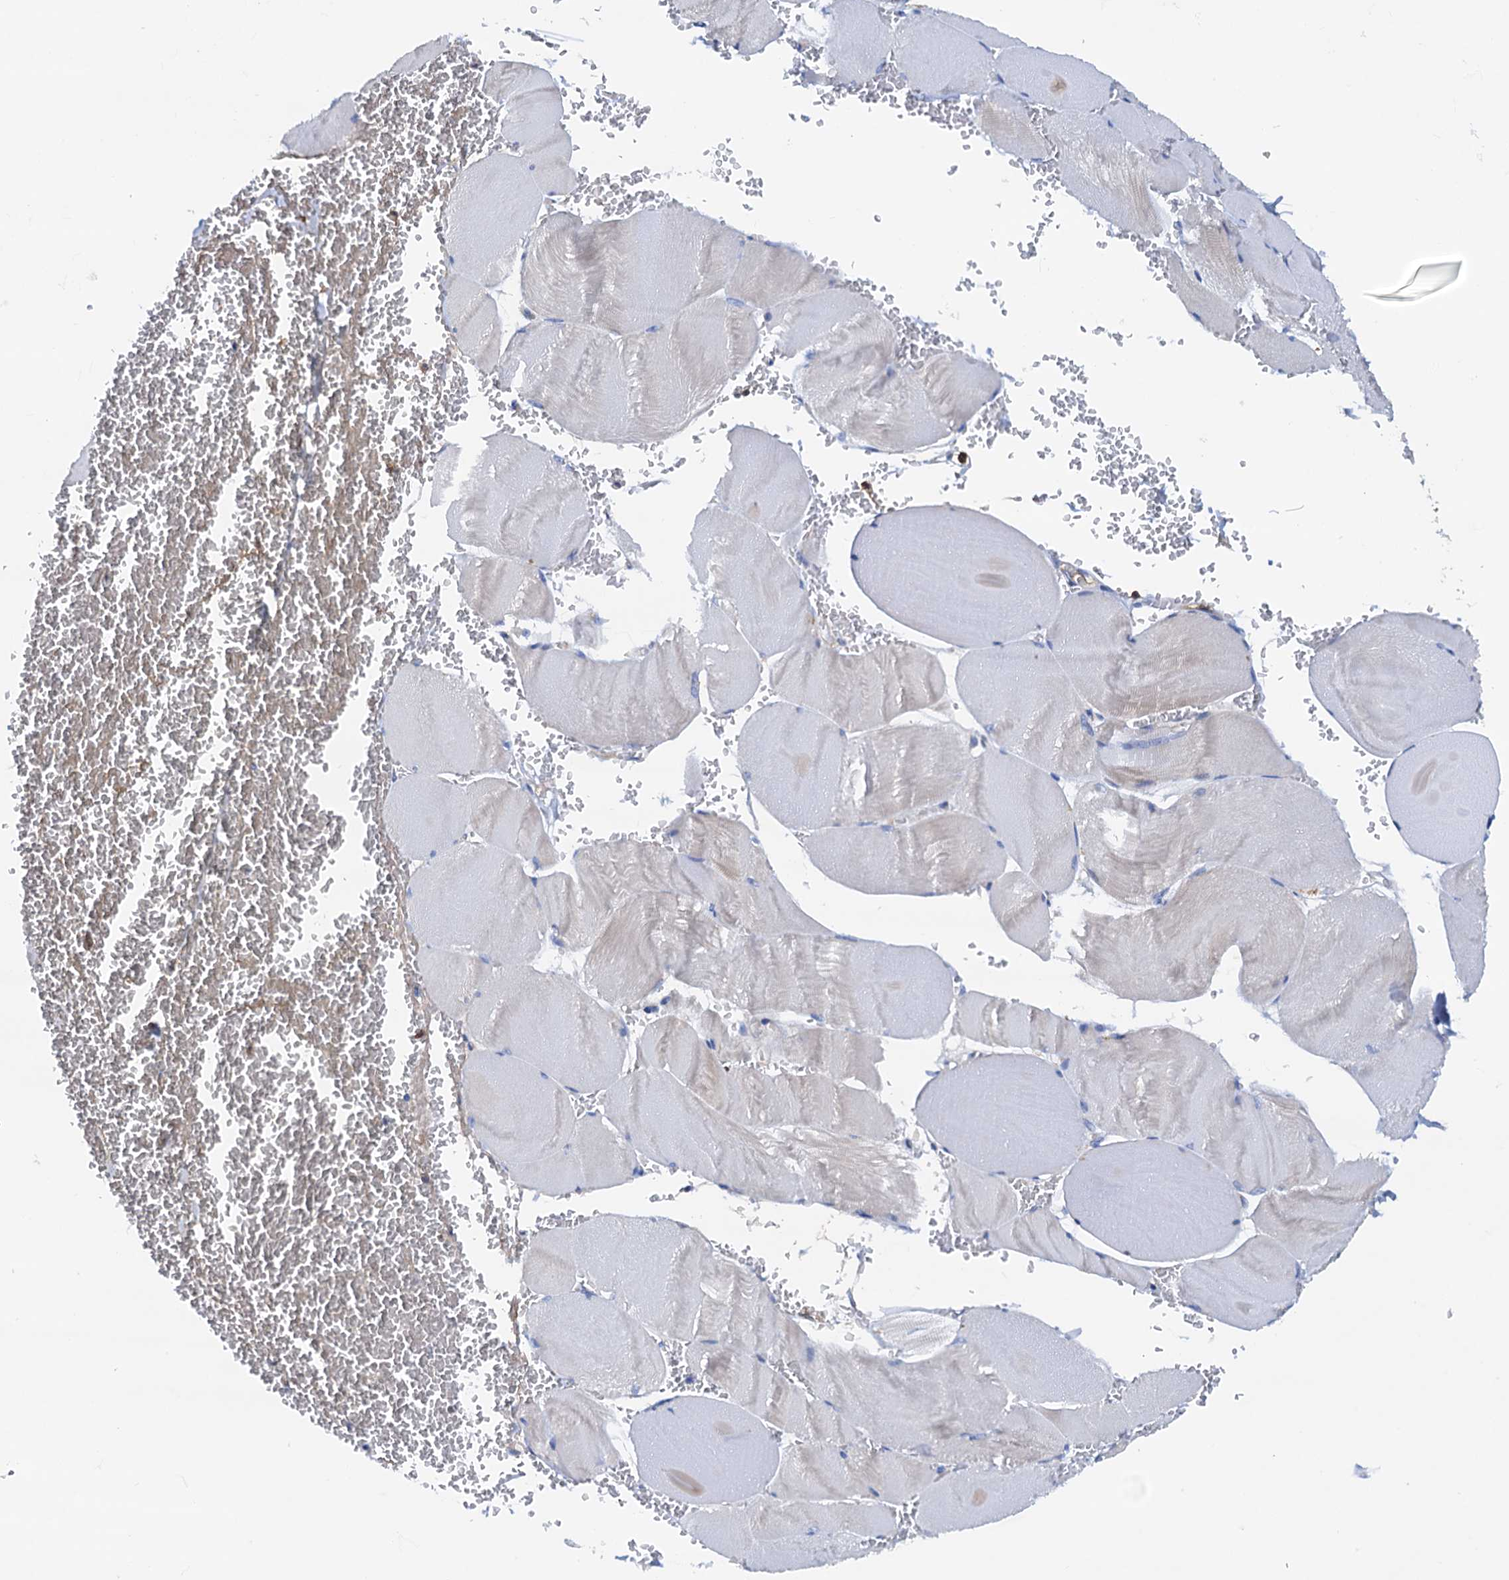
{"staining": {"intensity": "negative", "quantity": "none", "location": "none"}, "tissue": "skeletal muscle", "cell_type": "Myocytes", "image_type": "normal", "snomed": [{"axis": "morphology", "description": "Normal tissue, NOS"}, {"axis": "morphology", "description": "Basal cell carcinoma"}, {"axis": "topography", "description": "Skeletal muscle"}], "caption": "DAB immunohistochemical staining of normal skeletal muscle exhibits no significant positivity in myocytes.", "gene": "RASSF9", "patient": {"sex": "female", "age": 64}}